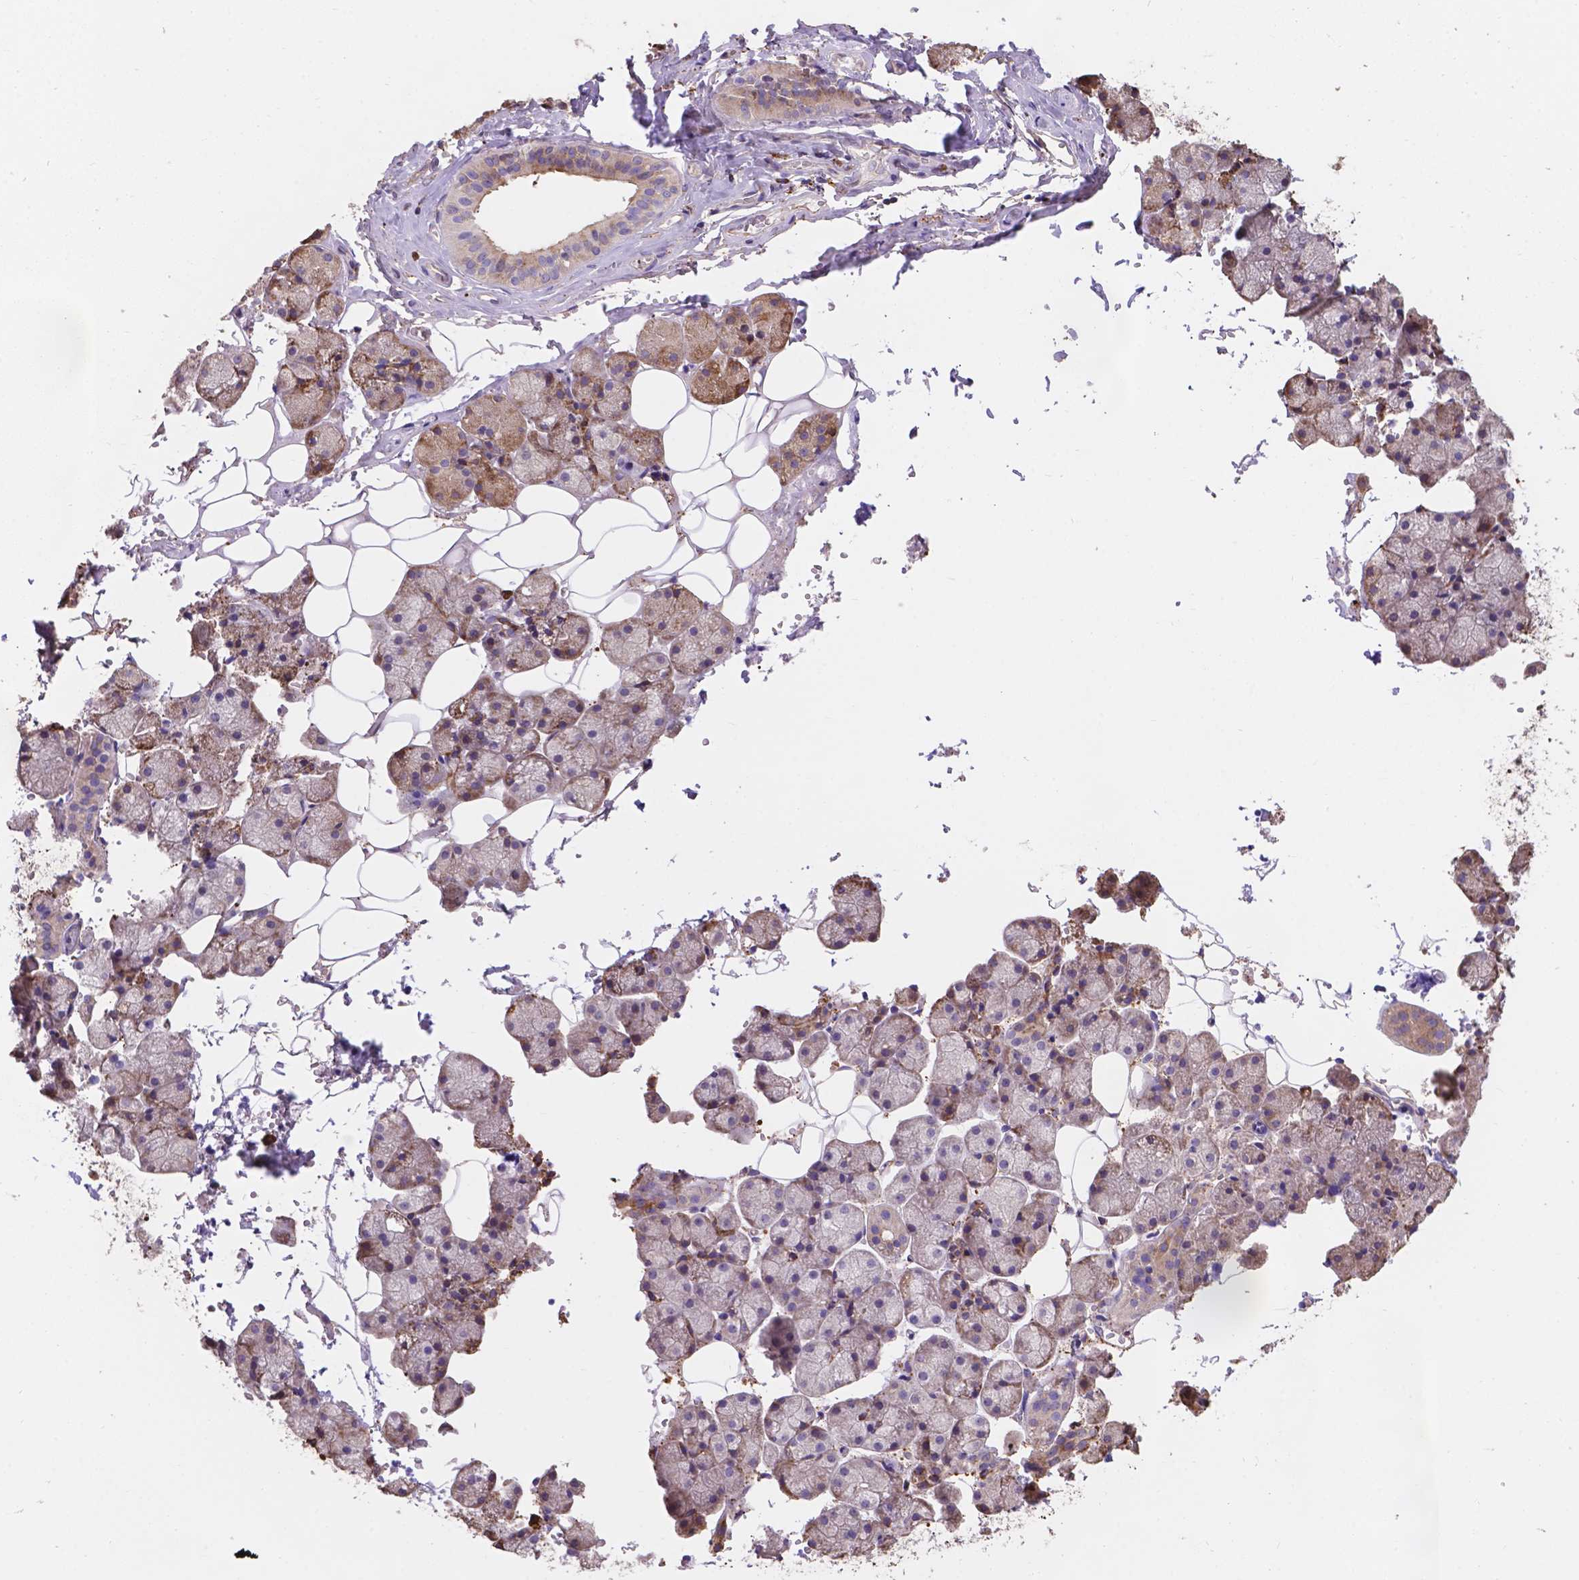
{"staining": {"intensity": "weak", "quantity": "<25%", "location": "cytoplasmic/membranous"}, "tissue": "salivary gland", "cell_type": "Glandular cells", "image_type": "normal", "snomed": [{"axis": "morphology", "description": "Normal tissue, NOS"}, {"axis": "topography", "description": "Salivary gland"}], "caption": "The photomicrograph shows no significant staining in glandular cells of salivary gland. (DAB (3,3'-diaminobenzidine) immunohistochemistry (IHC) visualized using brightfield microscopy, high magnification).", "gene": "IPO11", "patient": {"sex": "male", "age": 38}}